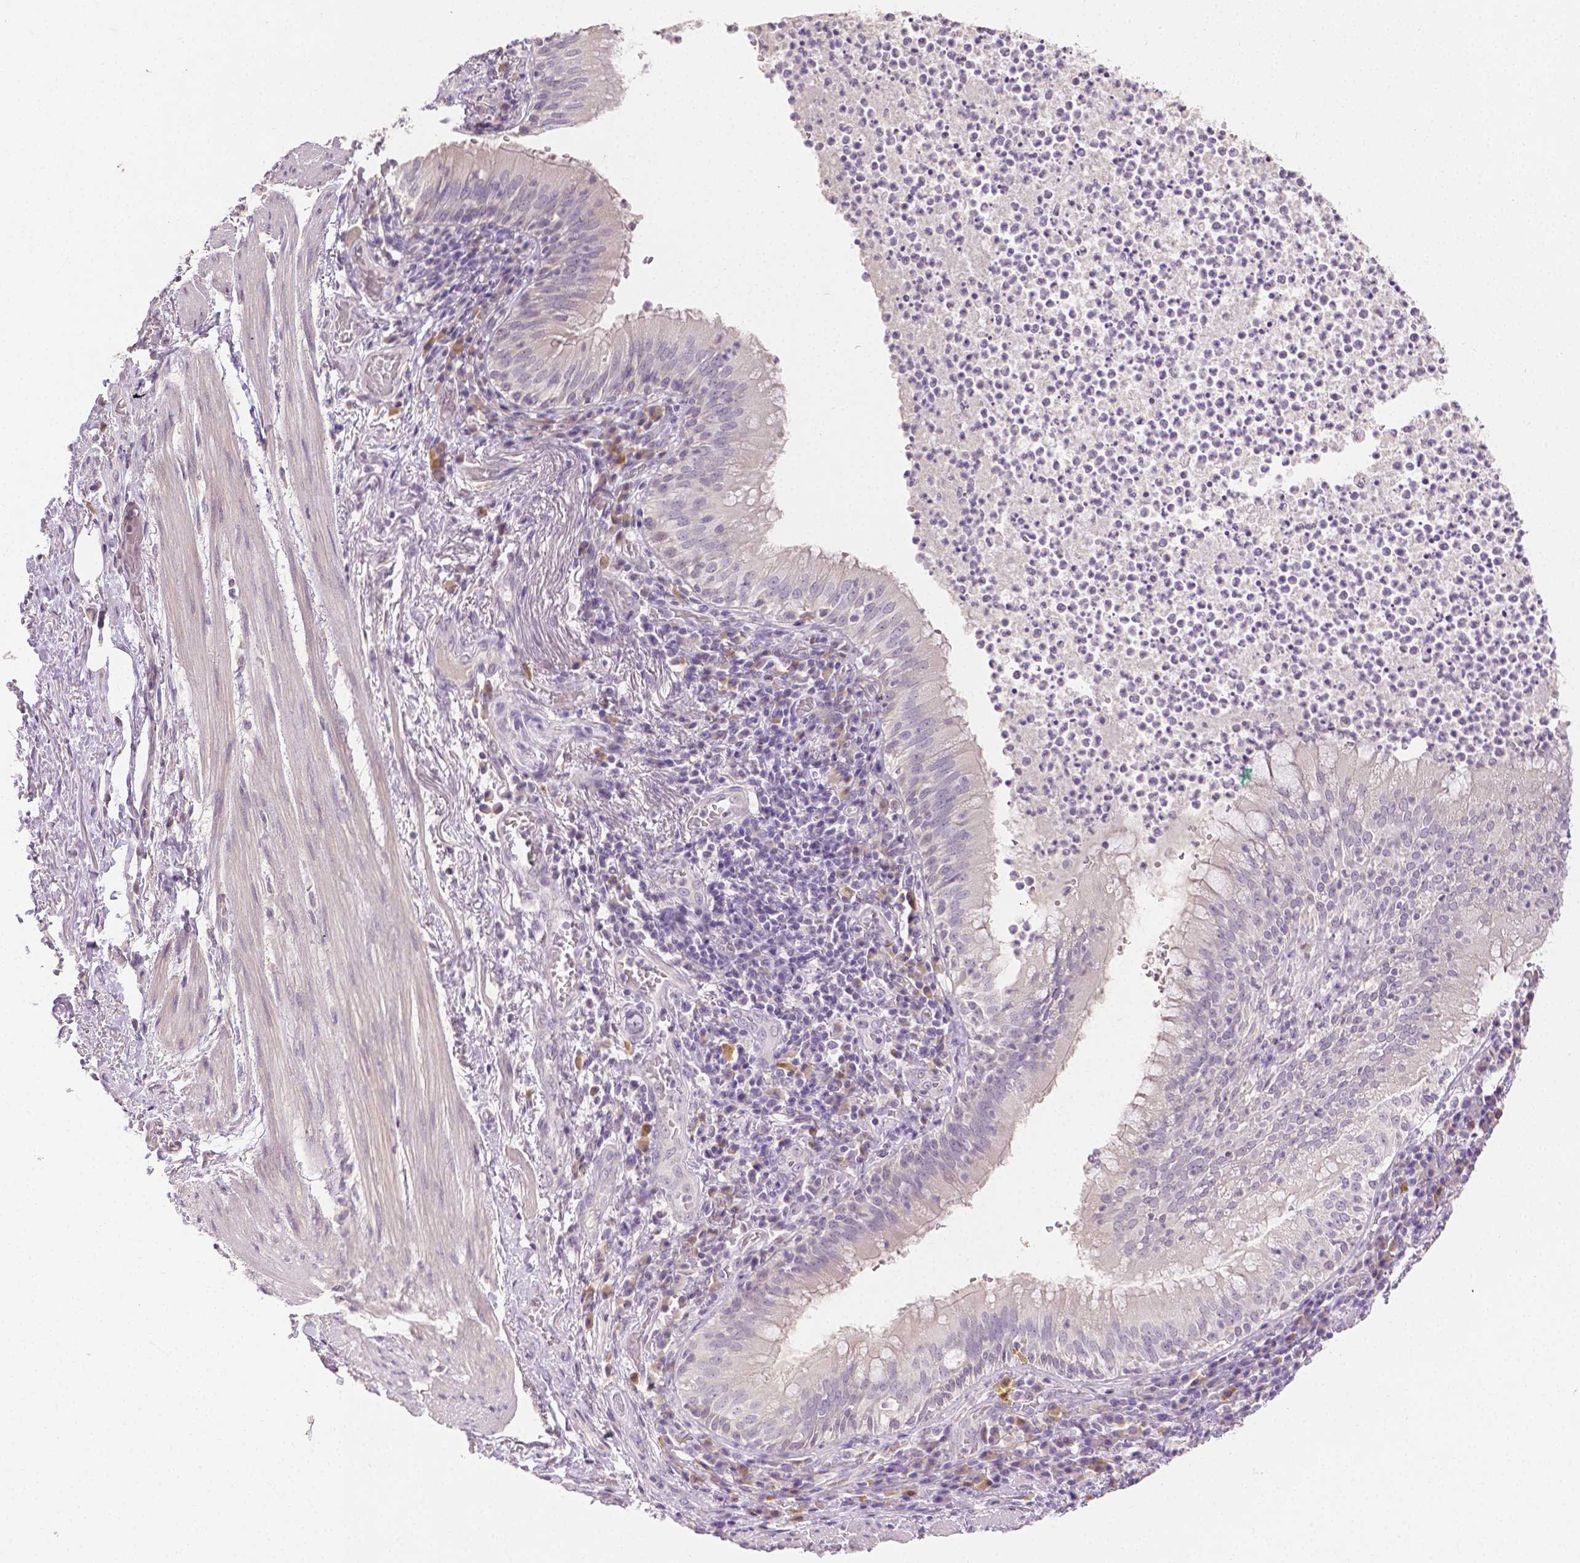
{"staining": {"intensity": "negative", "quantity": "none", "location": "none"}, "tissue": "bronchus", "cell_type": "Respiratory epithelial cells", "image_type": "normal", "snomed": [{"axis": "morphology", "description": "Normal tissue, NOS"}, {"axis": "topography", "description": "Lymph node"}, {"axis": "topography", "description": "Bronchus"}], "caption": "IHC image of unremarkable bronchus: bronchus stained with DAB shows no significant protein expression in respiratory epithelial cells.", "gene": "TGM1", "patient": {"sex": "male", "age": 56}}